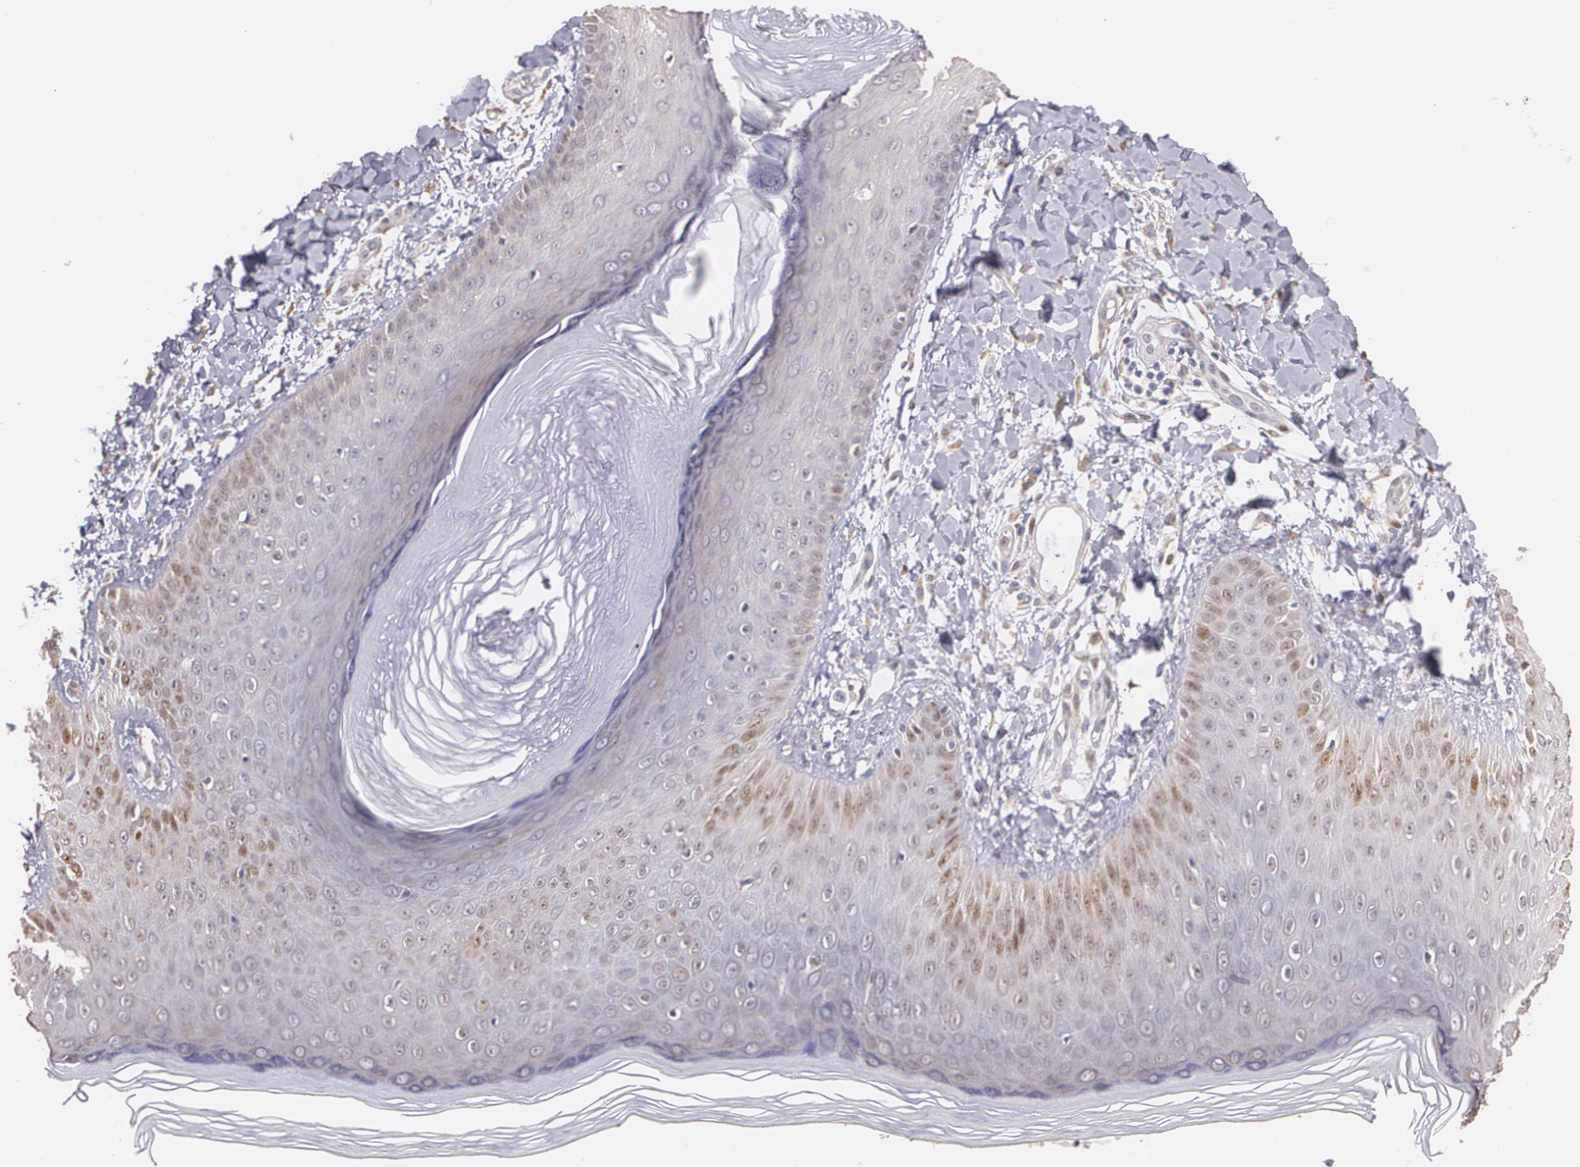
{"staining": {"intensity": "moderate", "quantity": ">75%", "location": "cytoplasmic/membranous,nuclear"}, "tissue": "skin", "cell_type": "Epidermal cells", "image_type": "normal", "snomed": [{"axis": "morphology", "description": "Normal tissue, NOS"}, {"axis": "morphology", "description": "Inflammation, NOS"}, {"axis": "topography", "description": "Soft tissue"}, {"axis": "topography", "description": "Anal"}], "caption": "Immunohistochemical staining of benign skin shows >75% levels of moderate cytoplasmic/membranous,nuclear protein positivity in approximately >75% of epidermal cells.", "gene": "ATF3", "patient": {"sex": "female", "age": 15}}